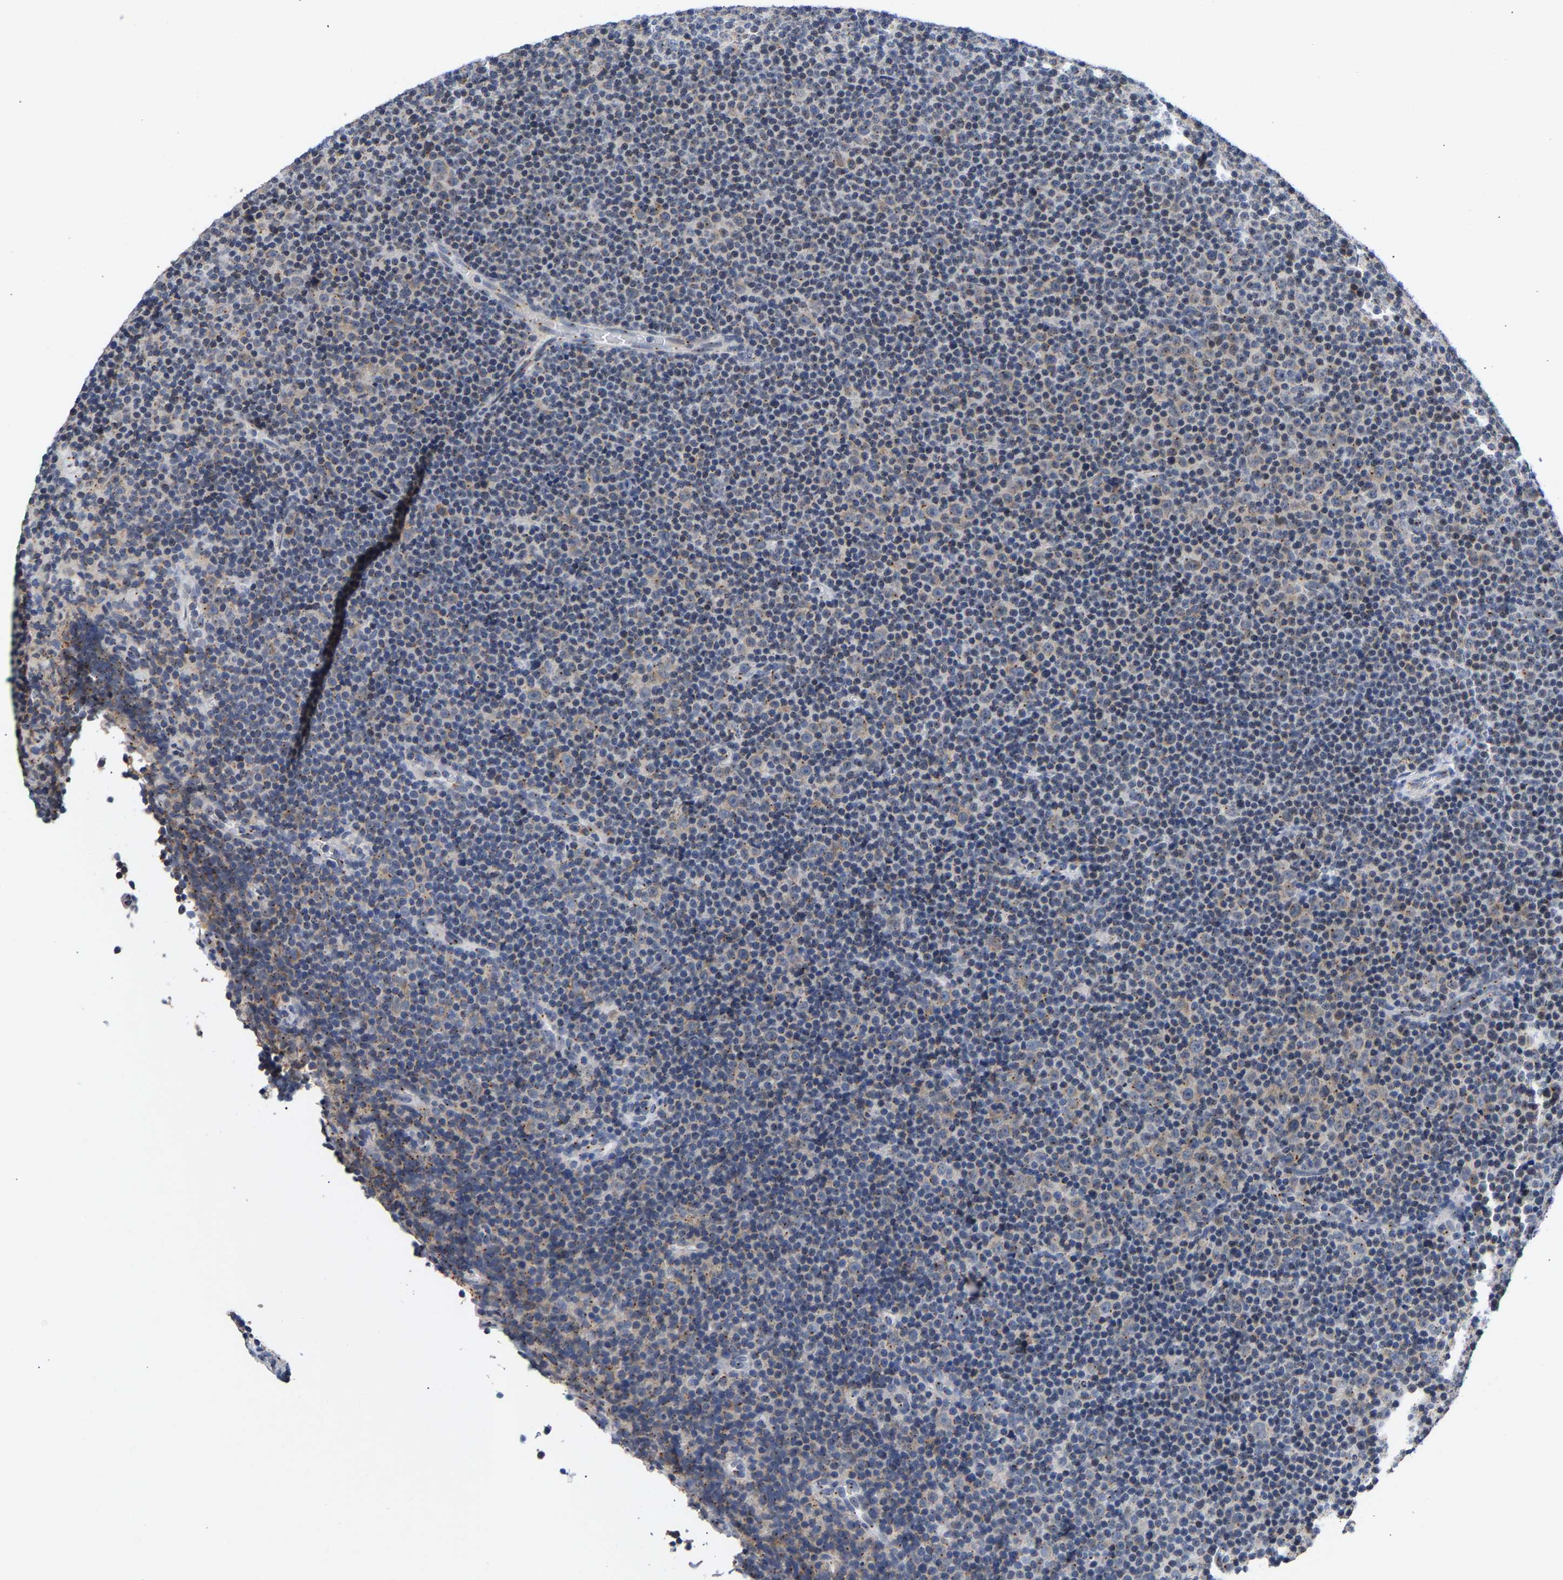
{"staining": {"intensity": "moderate", "quantity": "<25%", "location": "cytoplasmic/membranous"}, "tissue": "lymphoma", "cell_type": "Tumor cells", "image_type": "cancer", "snomed": [{"axis": "morphology", "description": "Malignant lymphoma, non-Hodgkin's type, Low grade"}, {"axis": "topography", "description": "Lymph node"}], "caption": "This is an image of immunohistochemistry (IHC) staining of lymphoma, which shows moderate staining in the cytoplasmic/membranous of tumor cells.", "gene": "PCNT", "patient": {"sex": "female", "age": 67}}